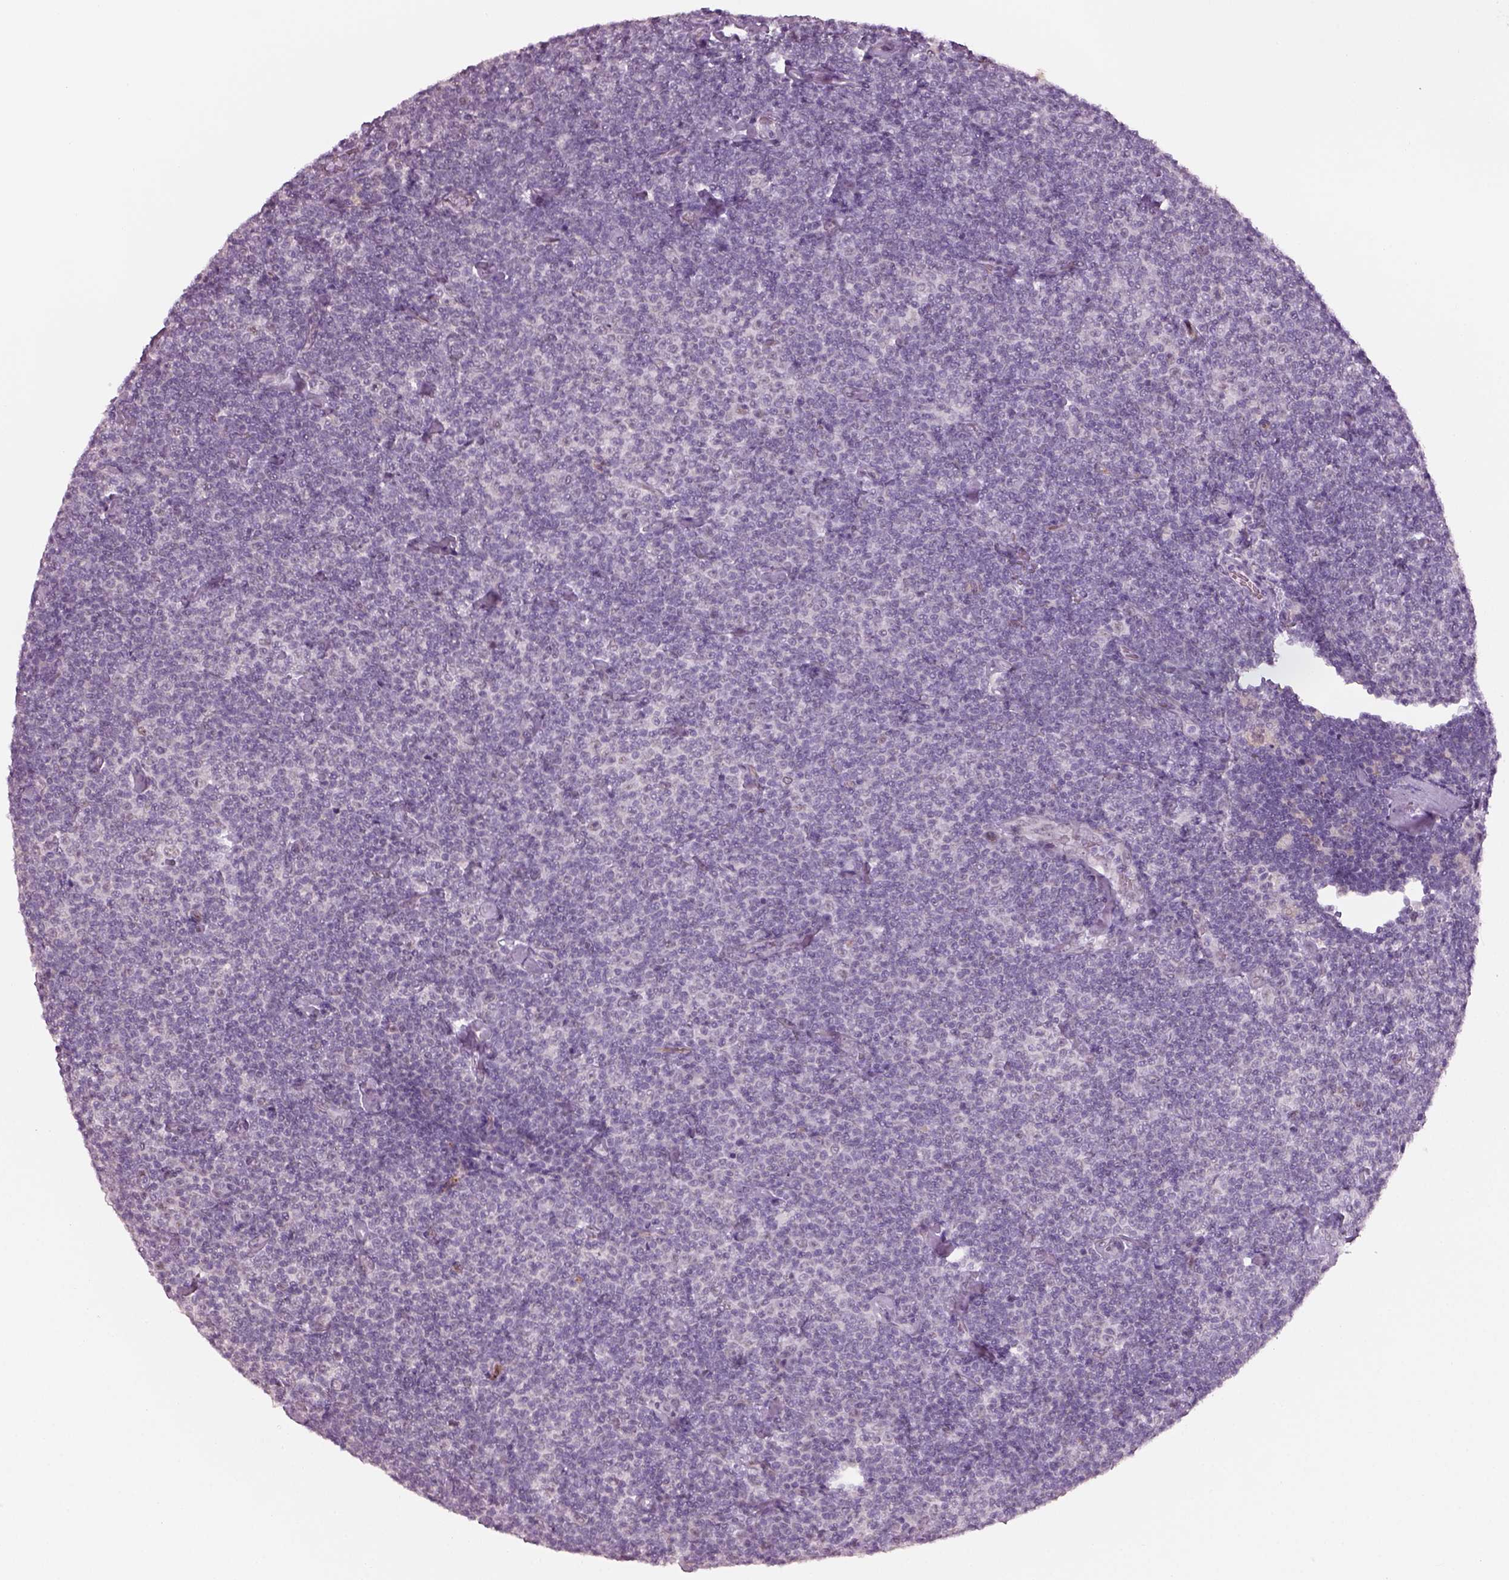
{"staining": {"intensity": "negative", "quantity": "none", "location": "none"}, "tissue": "lymphoma", "cell_type": "Tumor cells", "image_type": "cancer", "snomed": [{"axis": "morphology", "description": "Malignant lymphoma, non-Hodgkin's type, Low grade"}, {"axis": "topography", "description": "Lymph node"}], "caption": "Tumor cells show no significant protein expression in lymphoma.", "gene": "NAT8", "patient": {"sex": "male", "age": 81}}